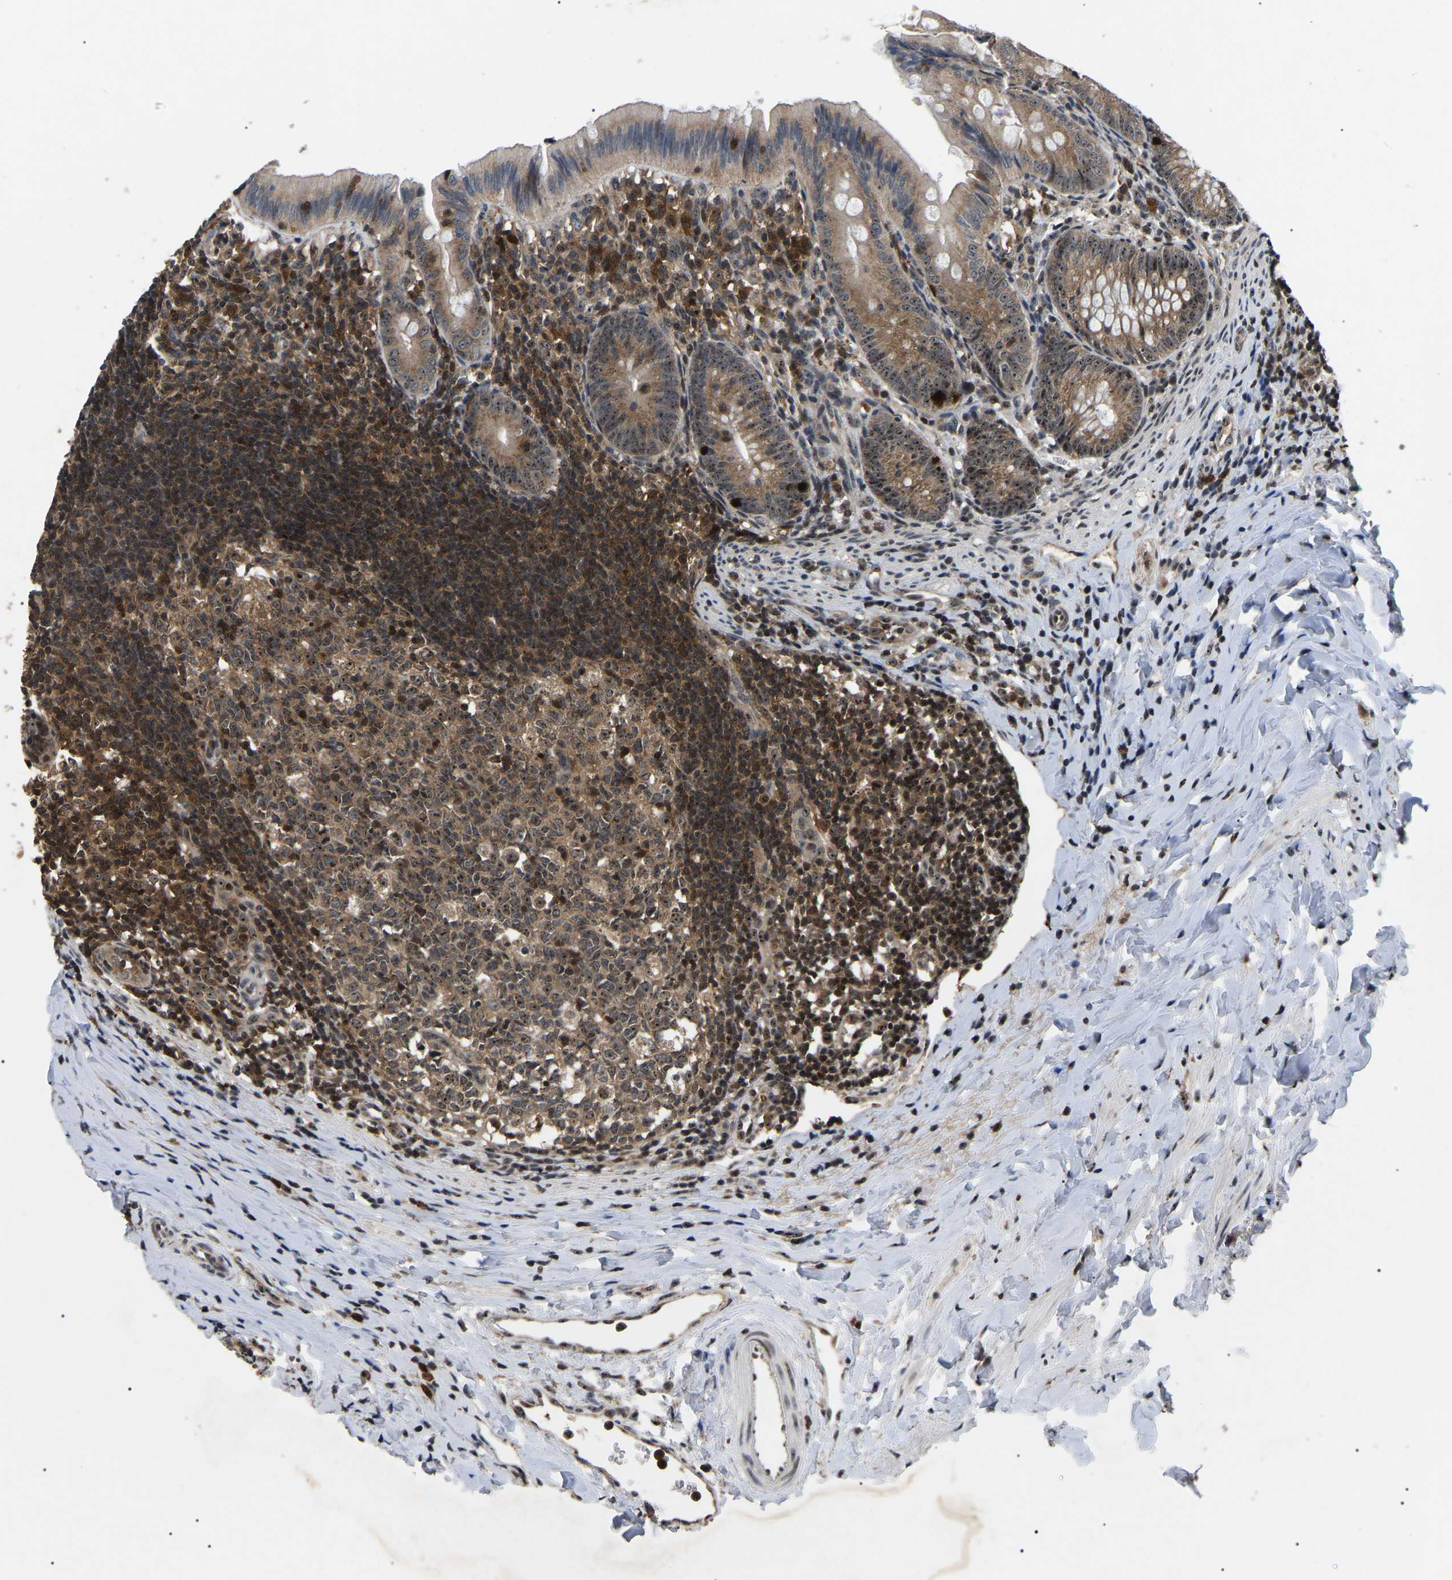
{"staining": {"intensity": "moderate", "quantity": ">75%", "location": "cytoplasmic/membranous,nuclear"}, "tissue": "appendix", "cell_type": "Glandular cells", "image_type": "normal", "snomed": [{"axis": "morphology", "description": "Normal tissue, NOS"}, {"axis": "topography", "description": "Appendix"}], "caption": "Glandular cells display moderate cytoplasmic/membranous,nuclear expression in about >75% of cells in normal appendix. Immunohistochemistry (ihc) stains the protein of interest in brown and the nuclei are stained blue.", "gene": "RBM28", "patient": {"sex": "male", "age": 1}}